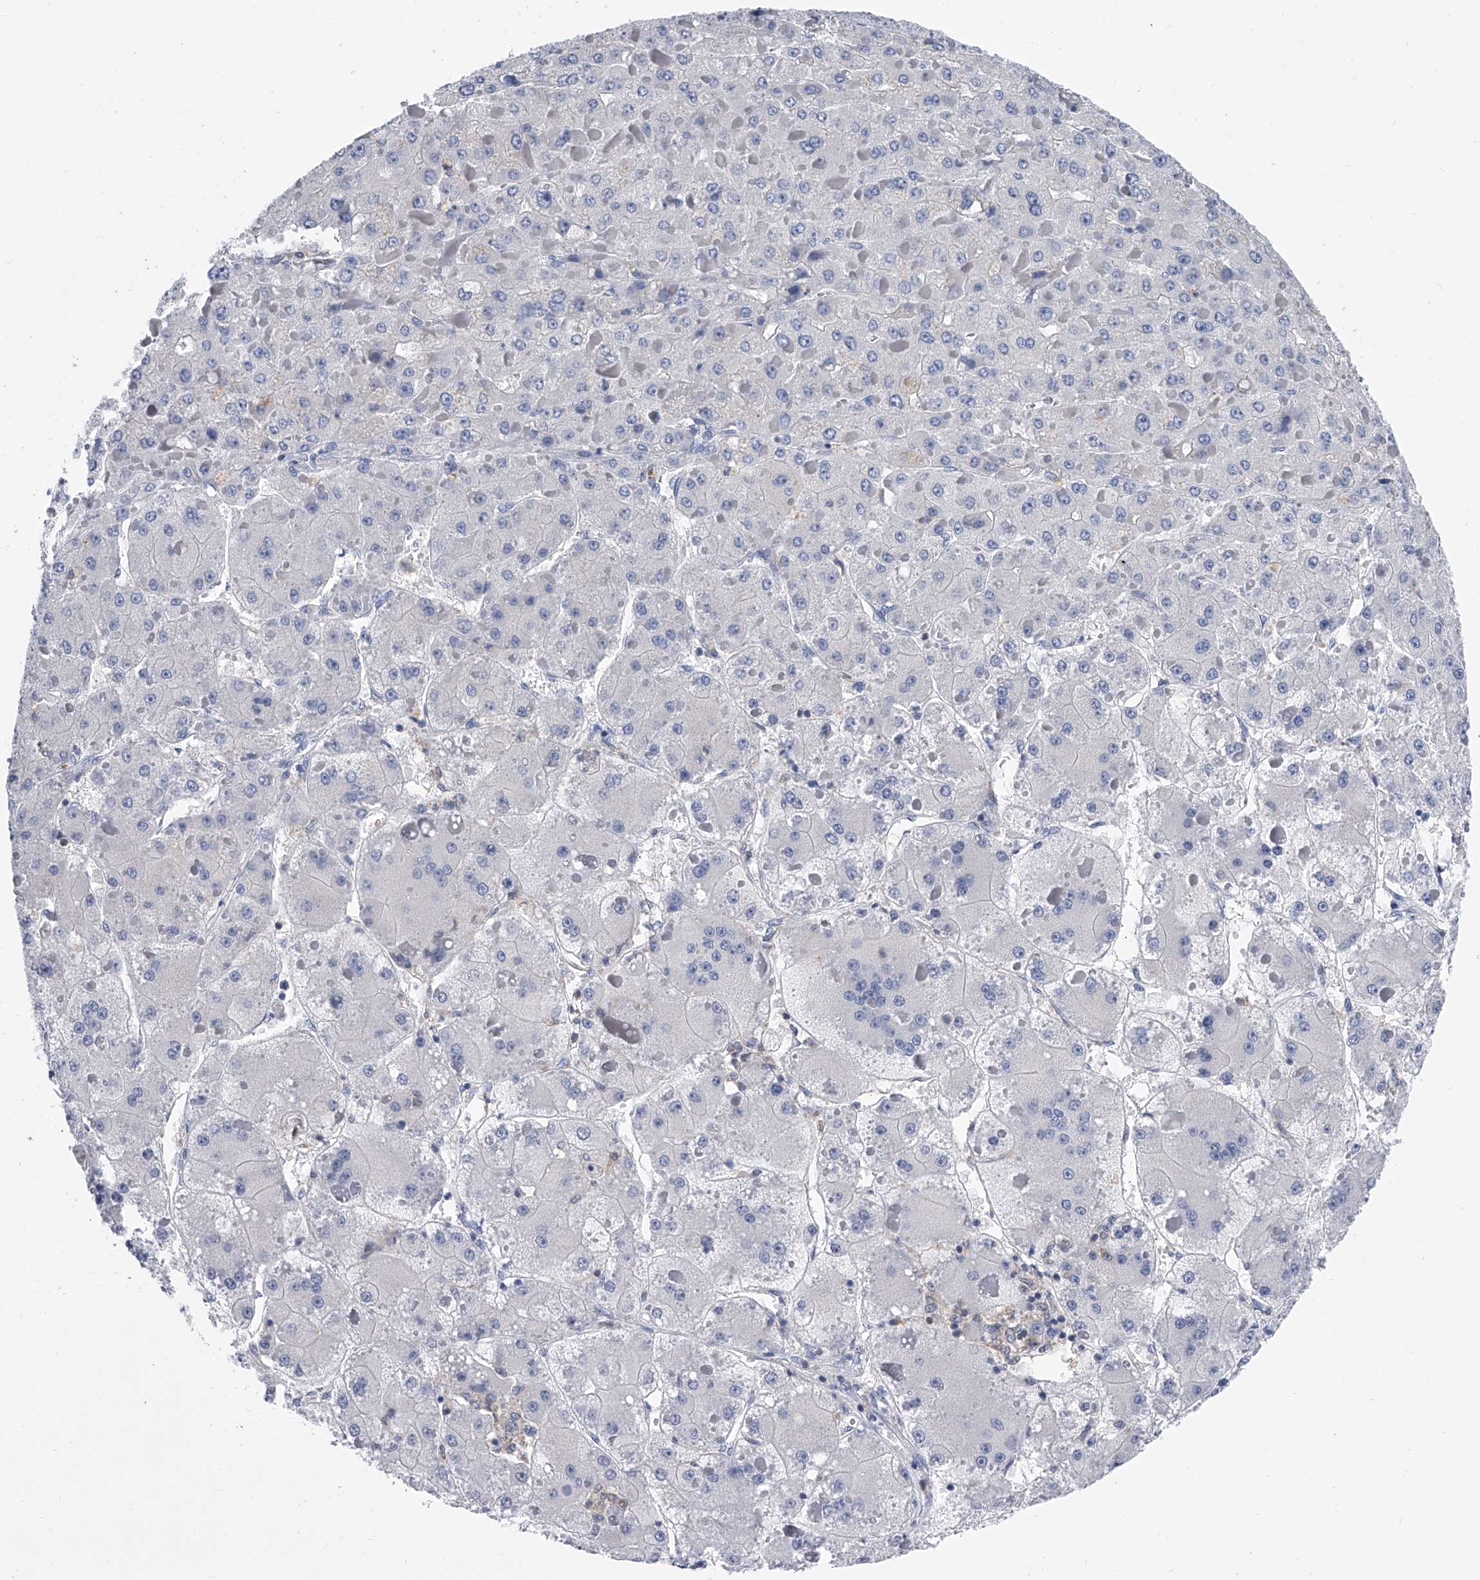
{"staining": {"intensity": "negative", "quantity": "none", "location": "none"}, "tissue": "liver cancer", "cell_type": "Tumor cells", "image_type": "cancer", "snomed": [{"axis": "morphology", "description": "Carcinoma, Hepatocellular, NOS"}, {"axis": "topography", "description": "Liver"}], "caption": "DAB immunohistochemical staining of liver hepatocellular carcinoma exhibits no significant expression in tumor cells. Nuclei are stained in blue.", "gene": "SERPINB9", "patient": {"sex": "female", "age": 73}}